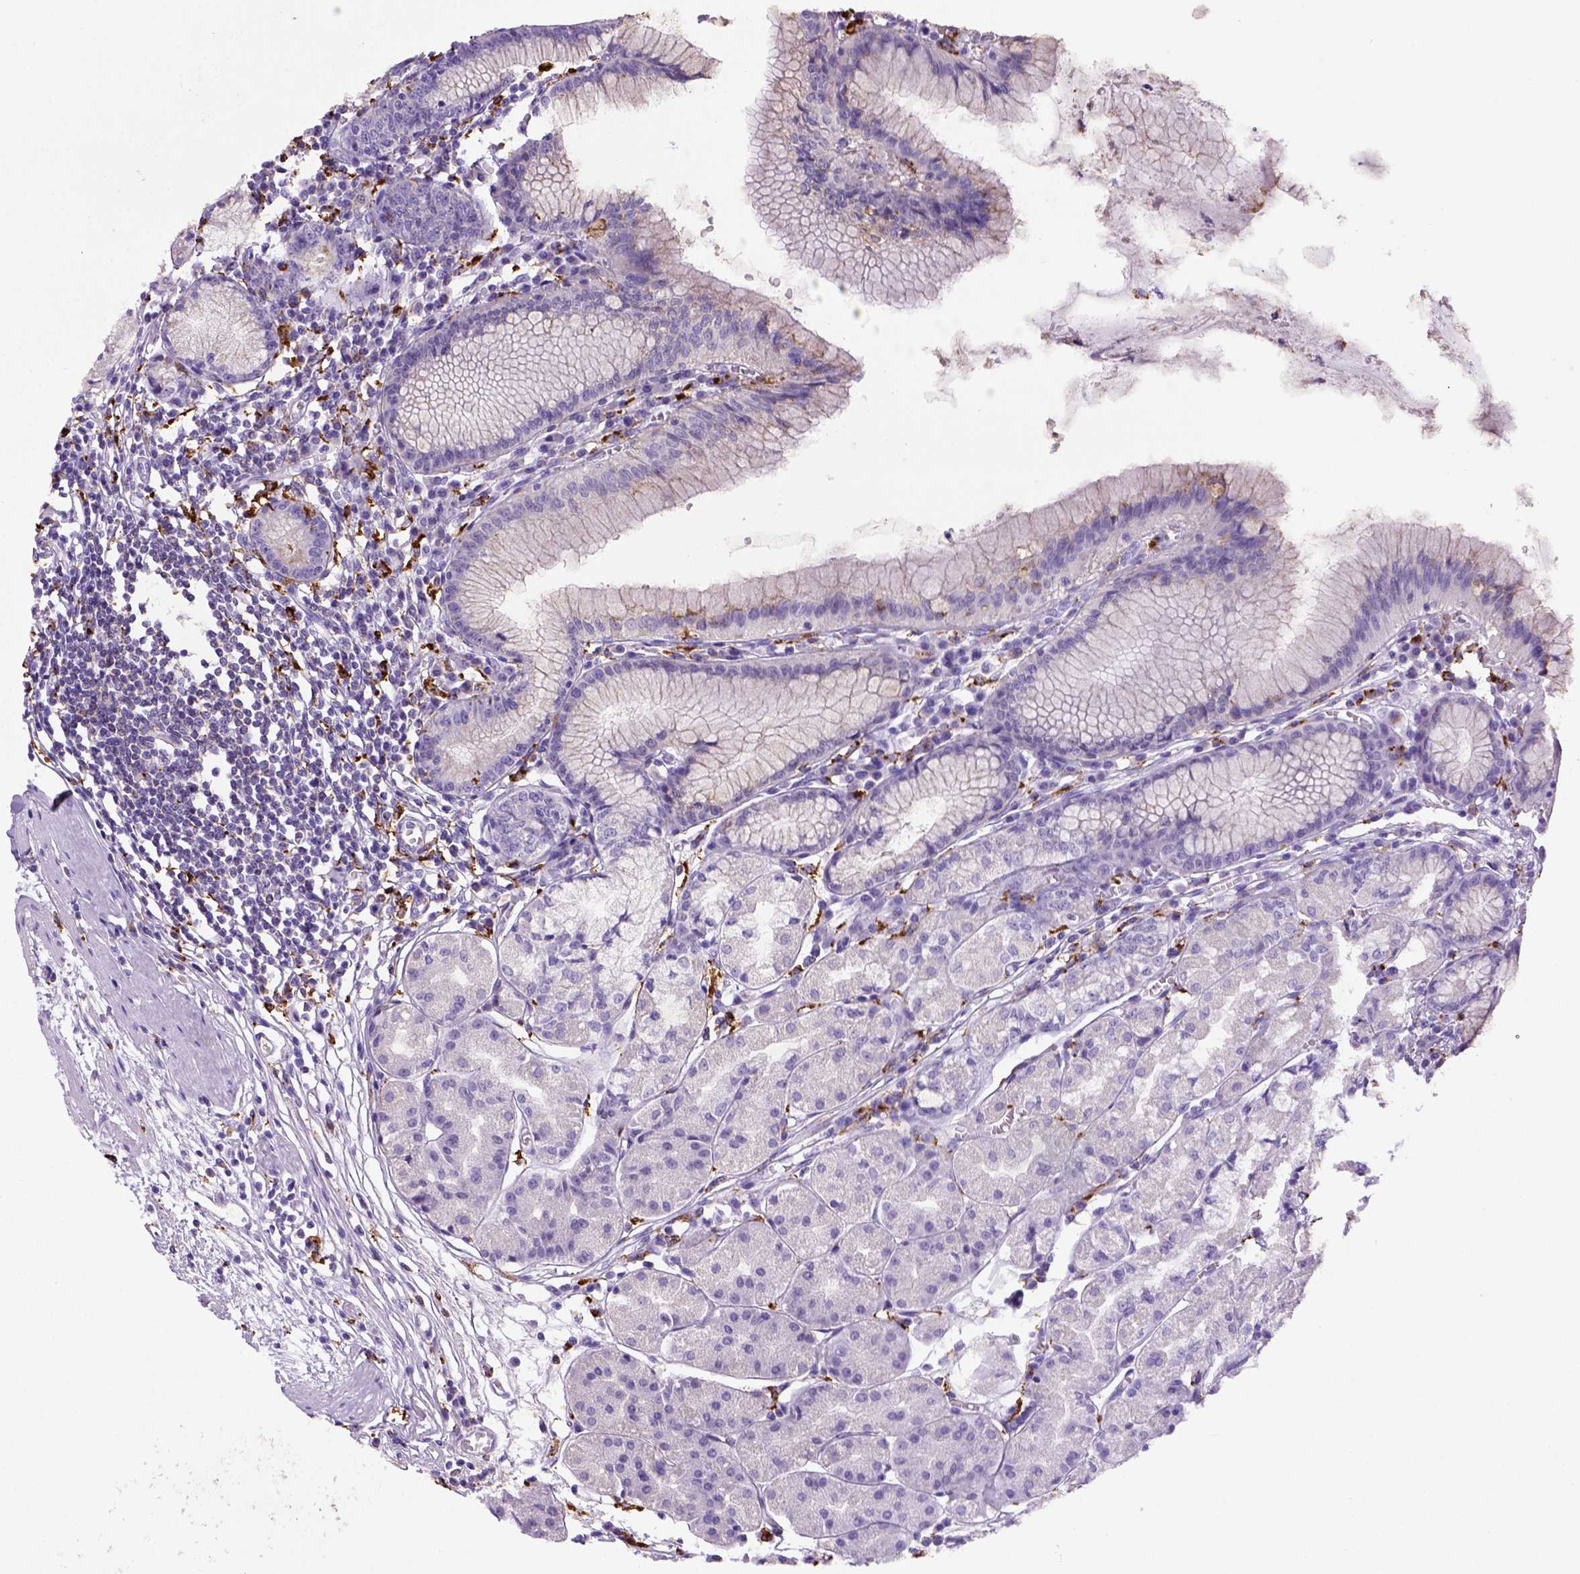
{"staining": {"intensity": "negative", "quantity": "none", "location": "none"}, "tissue": "stomach", "cell_type": "Glandular cells", "image_type": "normal", "snomed": [{"axis": "morphology", "description": "Normal tissue, NOS"}, {"axis": "topography", "description": "Stomach"}], "caption": "Normal stomach was stained to show a protein in brown. There is no significant positivity in glandular cells. The staining was performed using DAB to visualize the protein expression in brown, while the nuclei were stained in blue with hematoxylin (Magnification: 20x).", "gene": "CD68", "patient": {"sex": "male", "age": 55}}